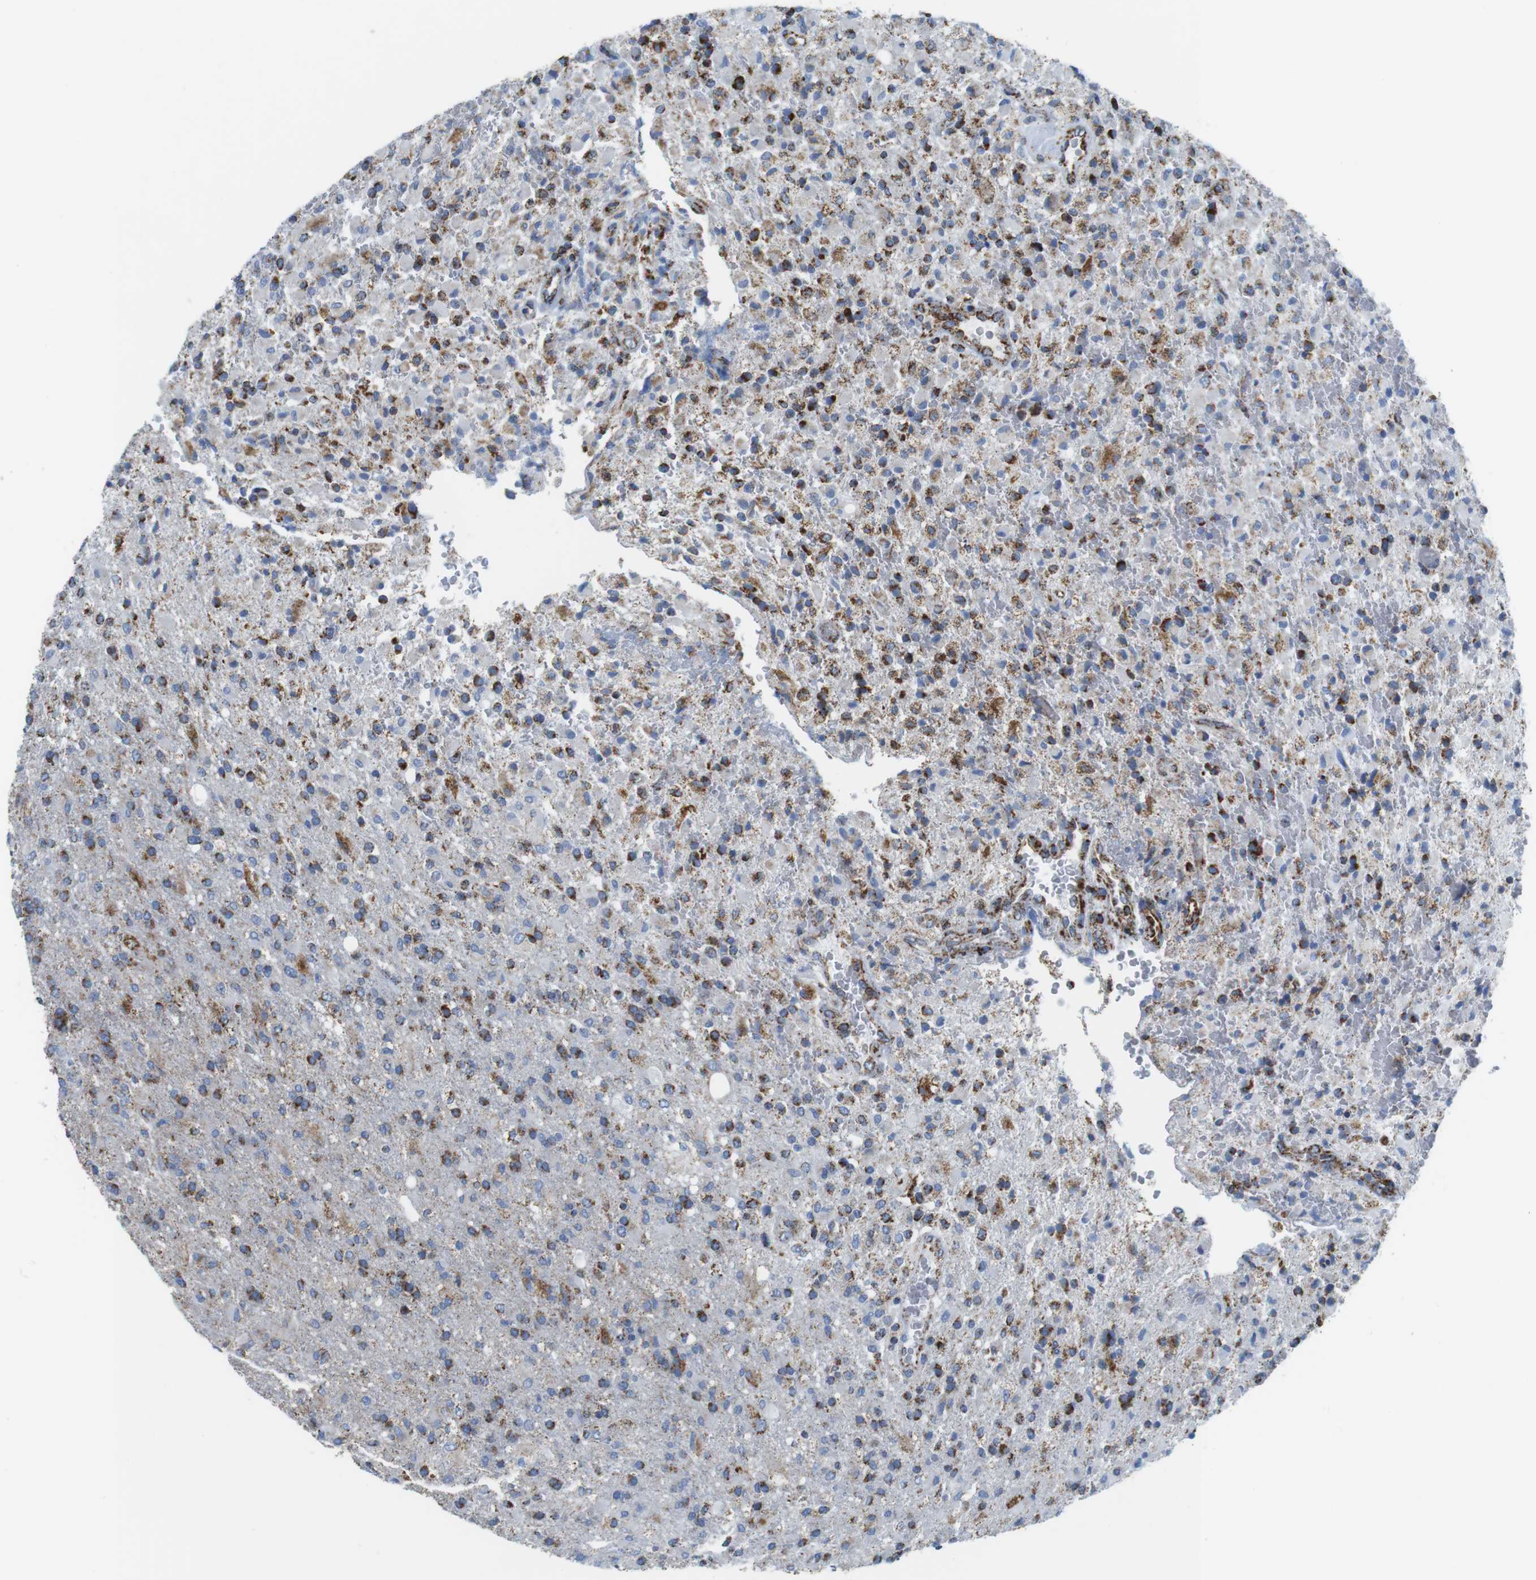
{"staining": {"intensity": "strong", "quantity": "25%-75%", "location": "cytoplasmic/membranous"}, "tissue": "glioma", "cell_type": "Tumor cells", "image_type": "cancer", "snomed": [{"axis": "morphology", "description": "Glioma, malignant, High grade"}, {"axis": "topography", "description": "Brain"}], "caption": "The micrograph reveals a brown stain indicating the presence of a protein in the cytoplasmic/membranous of tumor cells in glioma.", "gene": "ATP5PO", "patient": {"sex": "male", "age": 71}}